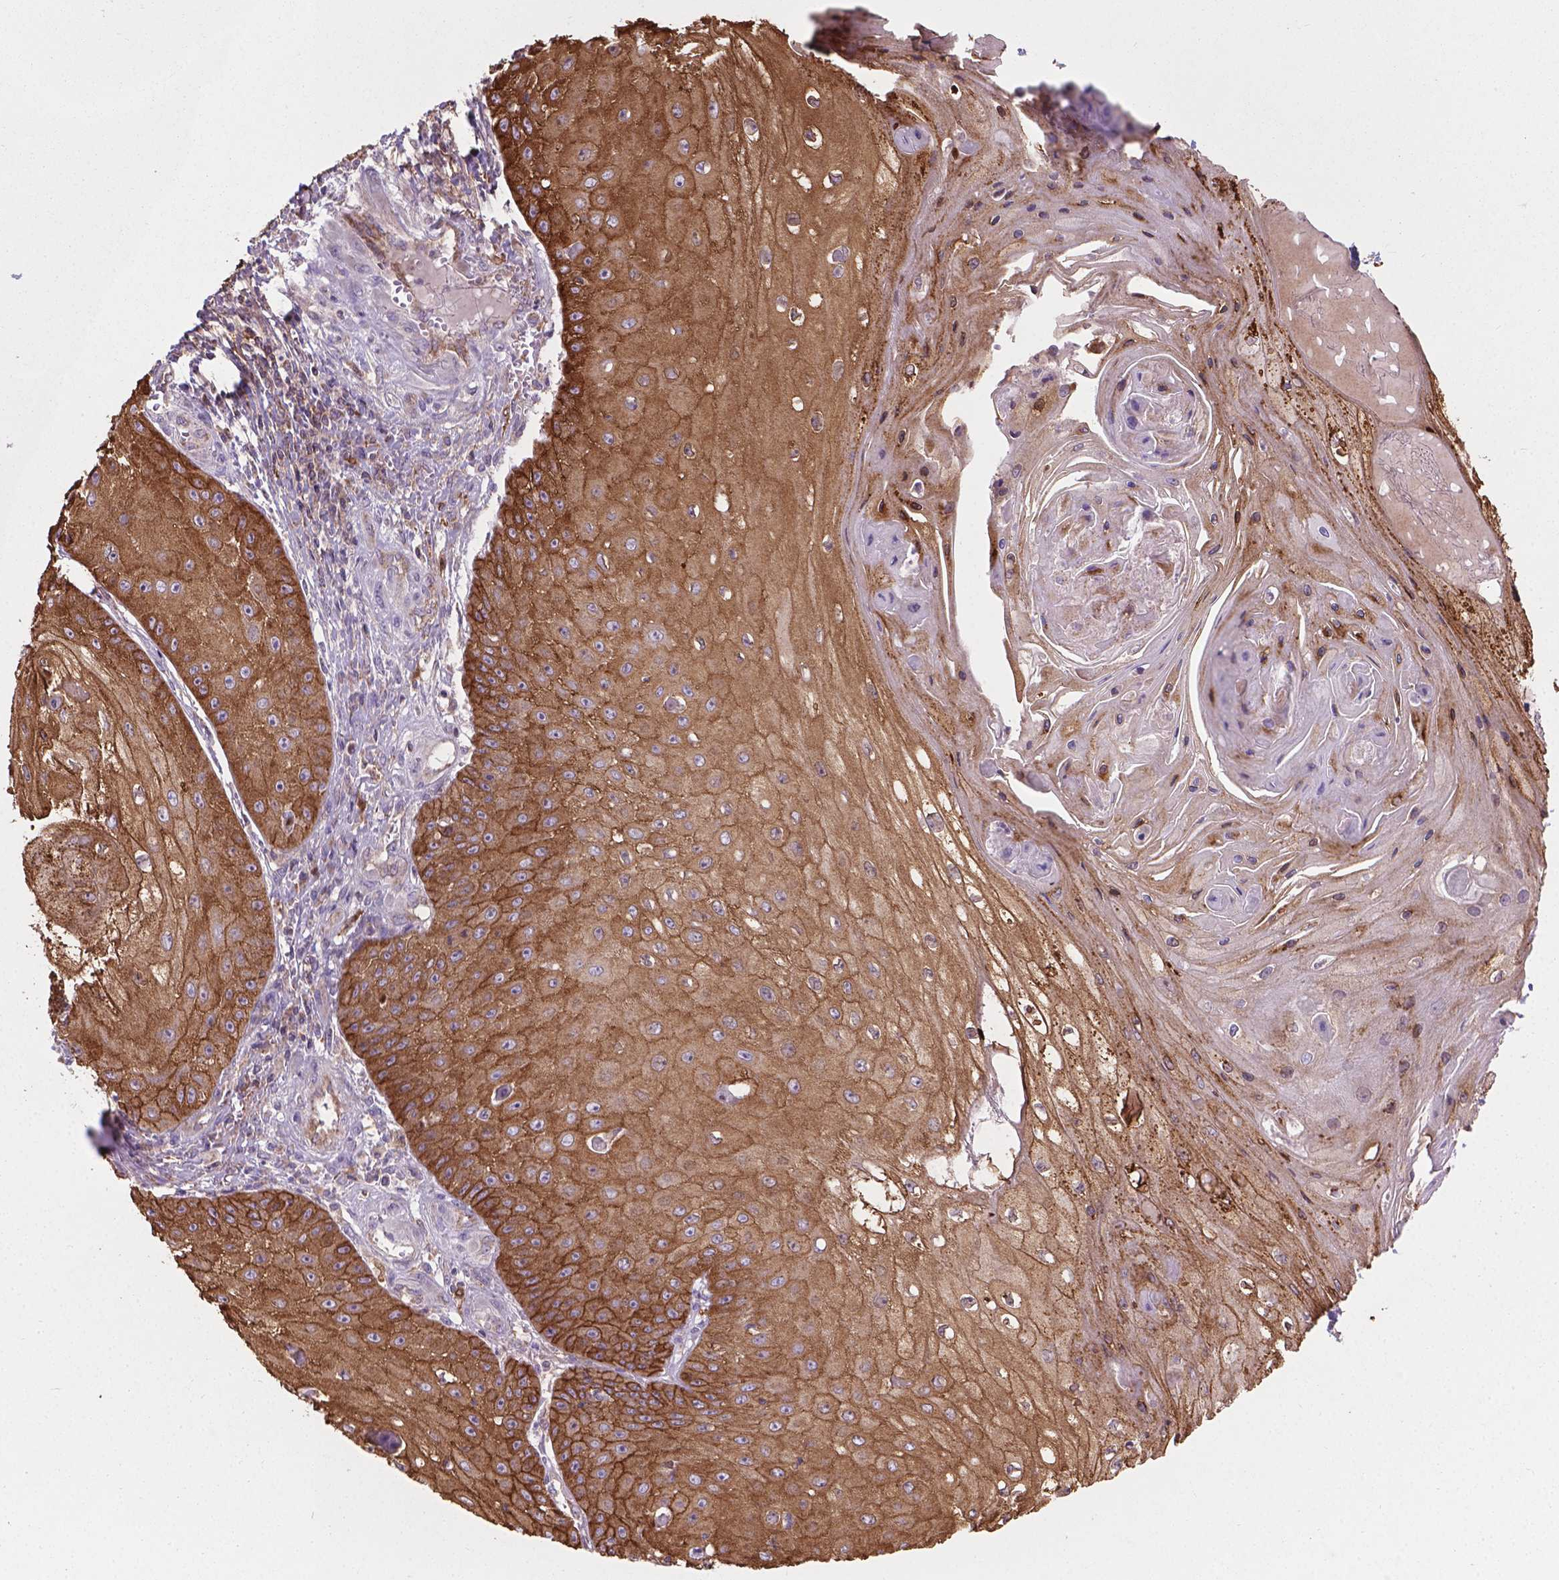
{"staining": {"intensity": "strong", "quantity": ">75%", "location": "cytoplasmic/membranous"}, "tissue": "skin cancer", "cell_type": "Tumor cells", "image_type": "cancer", "snomed": [{"axis": "morphology", "description": "Squamous cell carcinoma, NOS"}, {"axis": "topography", "description": "Skin"}], "caption": "Strong cytoplasmic/membranous positivity is present in approximately >75% of tumor cells in squamous cell carcinoma (skin). Using DAB (3,3'-diaminobenzidine) (brown) and hematoxylin (blue) stains, captured at high magnification using brightfield microscopy.", "gene": "TCAF1", "patient": {"sex": "male", "age": 70}}